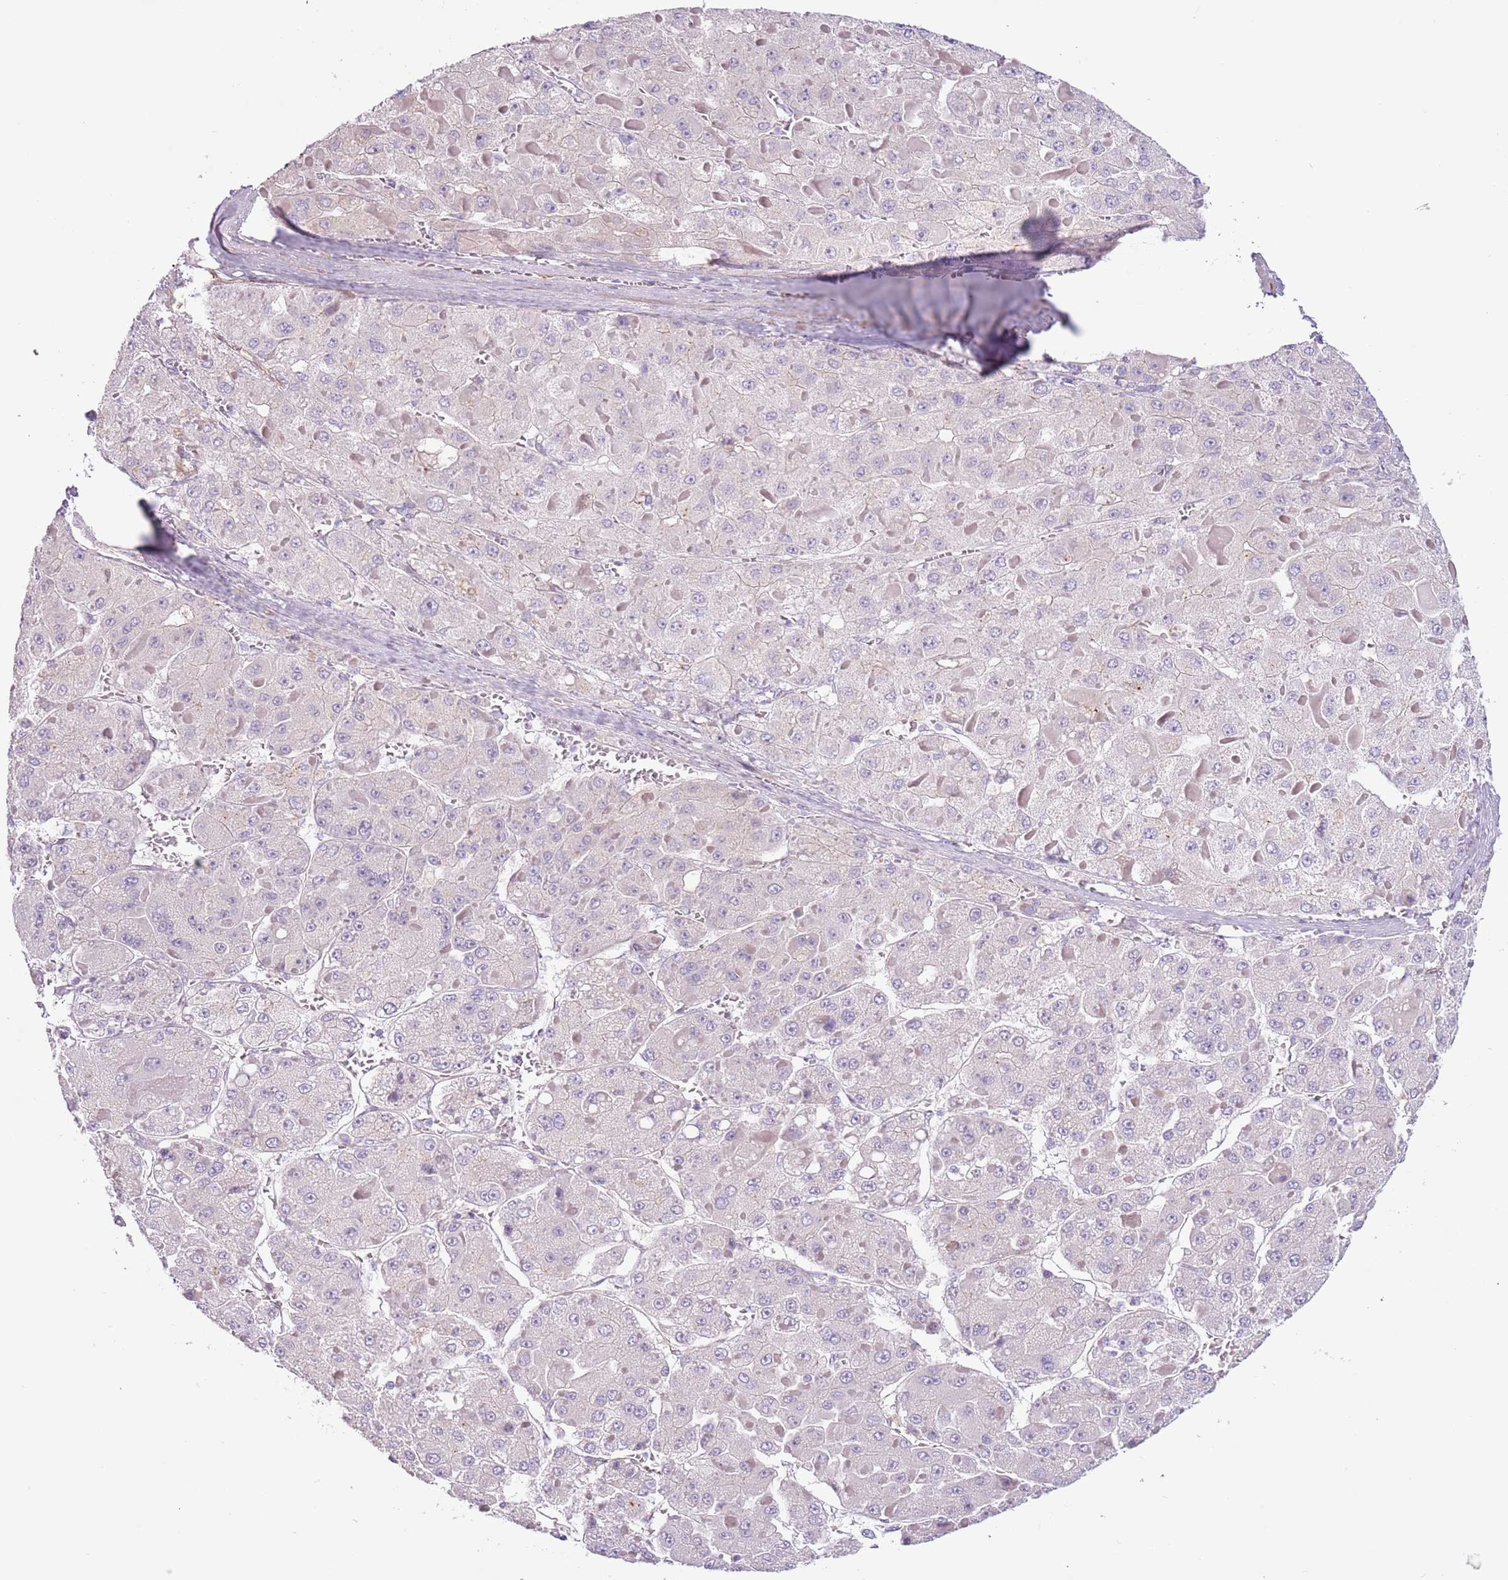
{"staining": {"intensity": "negative", "quantity": "none", "location": "none"}, "tissue": "liver cancer", "cell_type": "Tumor cells", "image_type": "cancer", "snomed": [{"axis": "morphology", "description": "Carcinoma, Hepatocellular, NOS"}, {"axis": "topography", "description": "Liver"}], "caption": "Immunohistochemistry (IHC) photomicrograph of neoplastic tissue: hepatocellular carcinoma (liver) stained with DAB reveals no significant protein positivity in tumor cells.", "gene": "MRO", "patient": {"sex": "female", "age": 73}}